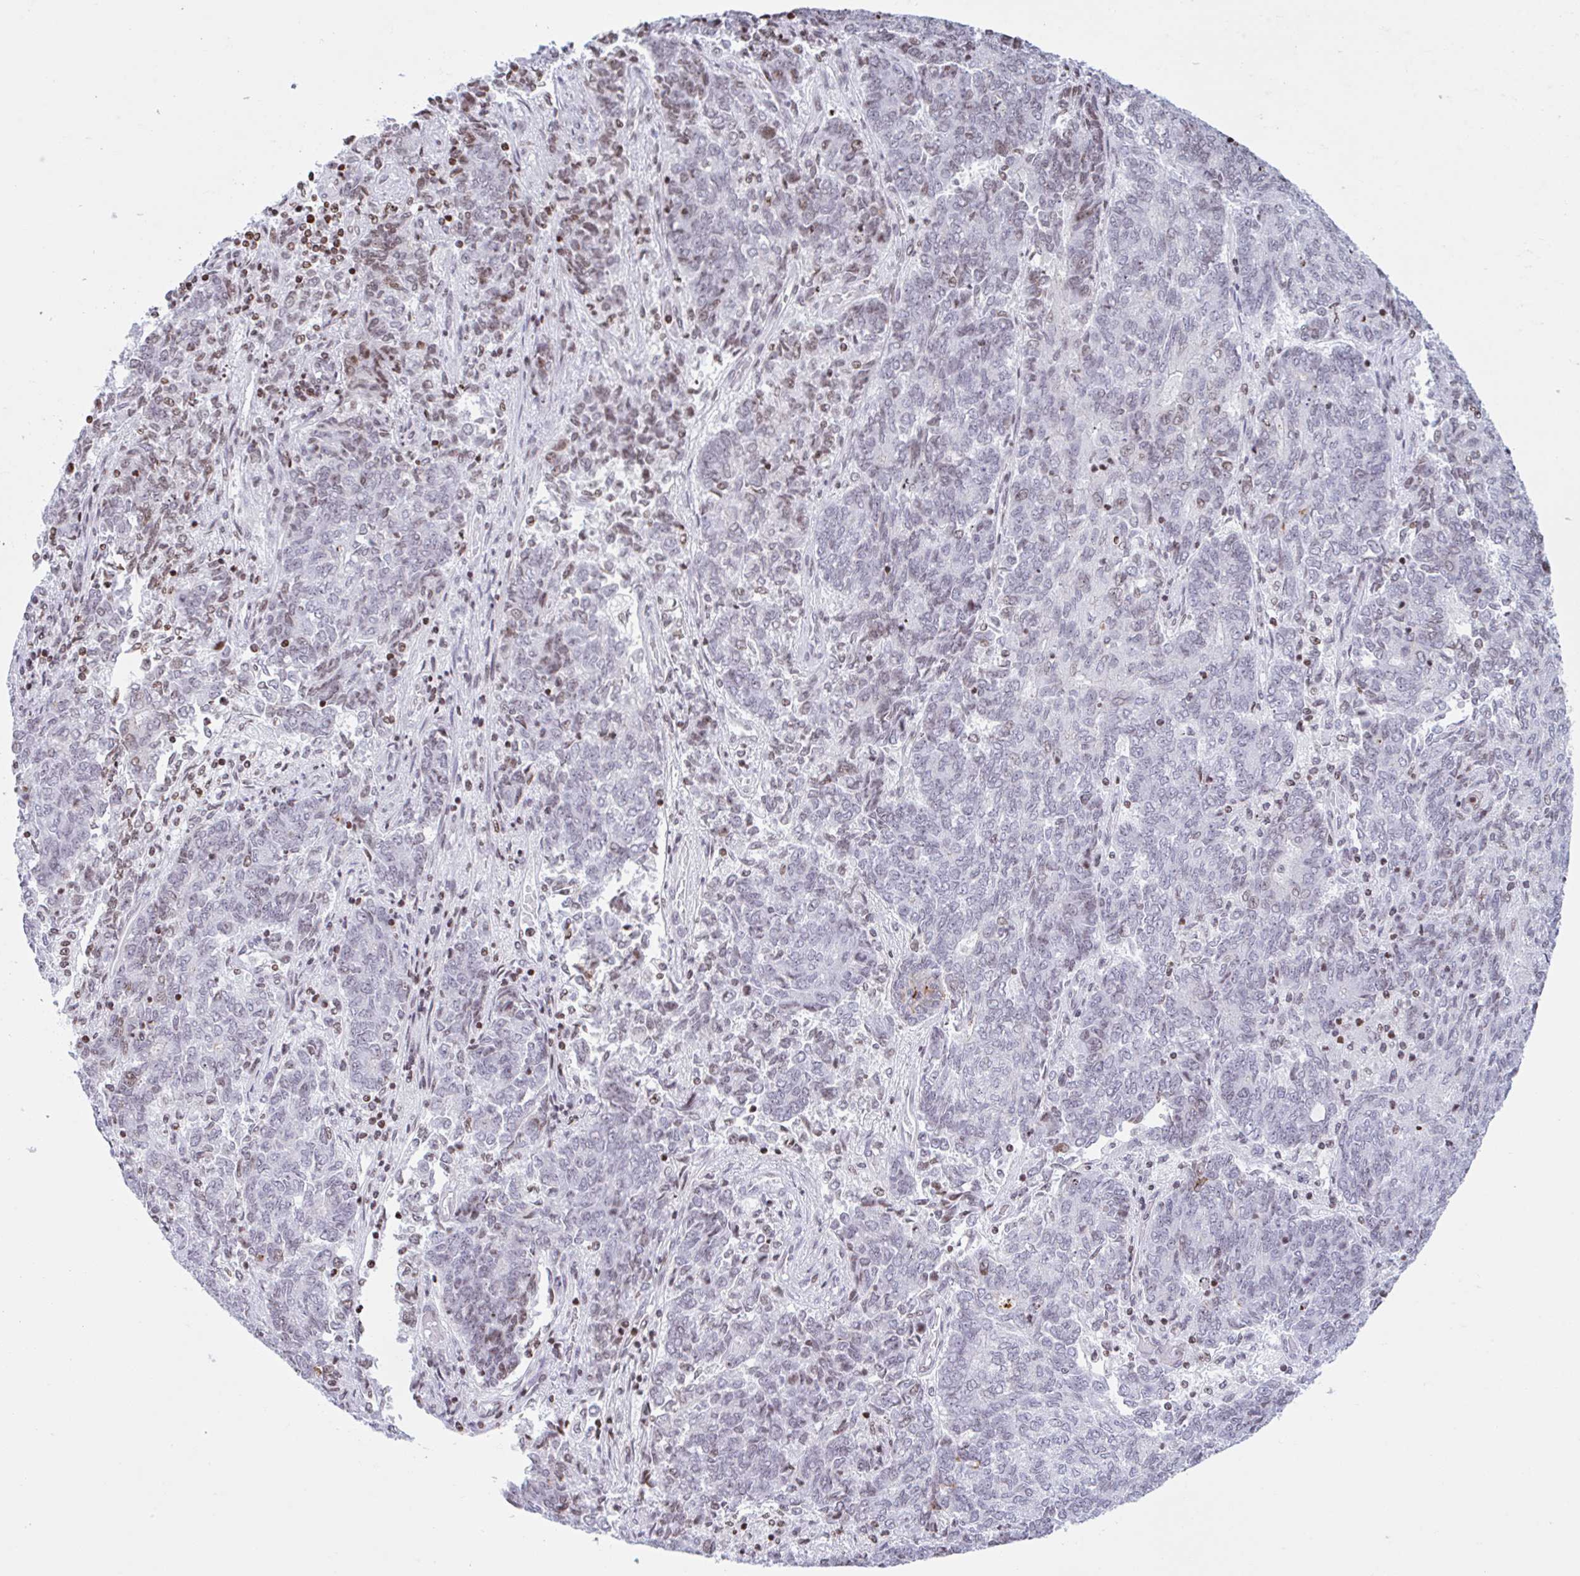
{"staining": {"intensity": "weak", "quantity": "25%-75%", "location": "nuclear"}, "tissue": "endometrial cancer", "cell_type": "Tumor cells", "image_type": "cancer", "snomed": [{"axis": "morphology", "description": "Adenocarcinoma, NOS"}, {"axis": "topography", "description": "Endometrium"}], "caption": "Tumor cells demonstrate weak nuclear positivity in approximately 25%-75% of cells in endometrial adenocarcinoma.", "gene": "NOL6", "patient": {"sex": "female", "age": 80}}